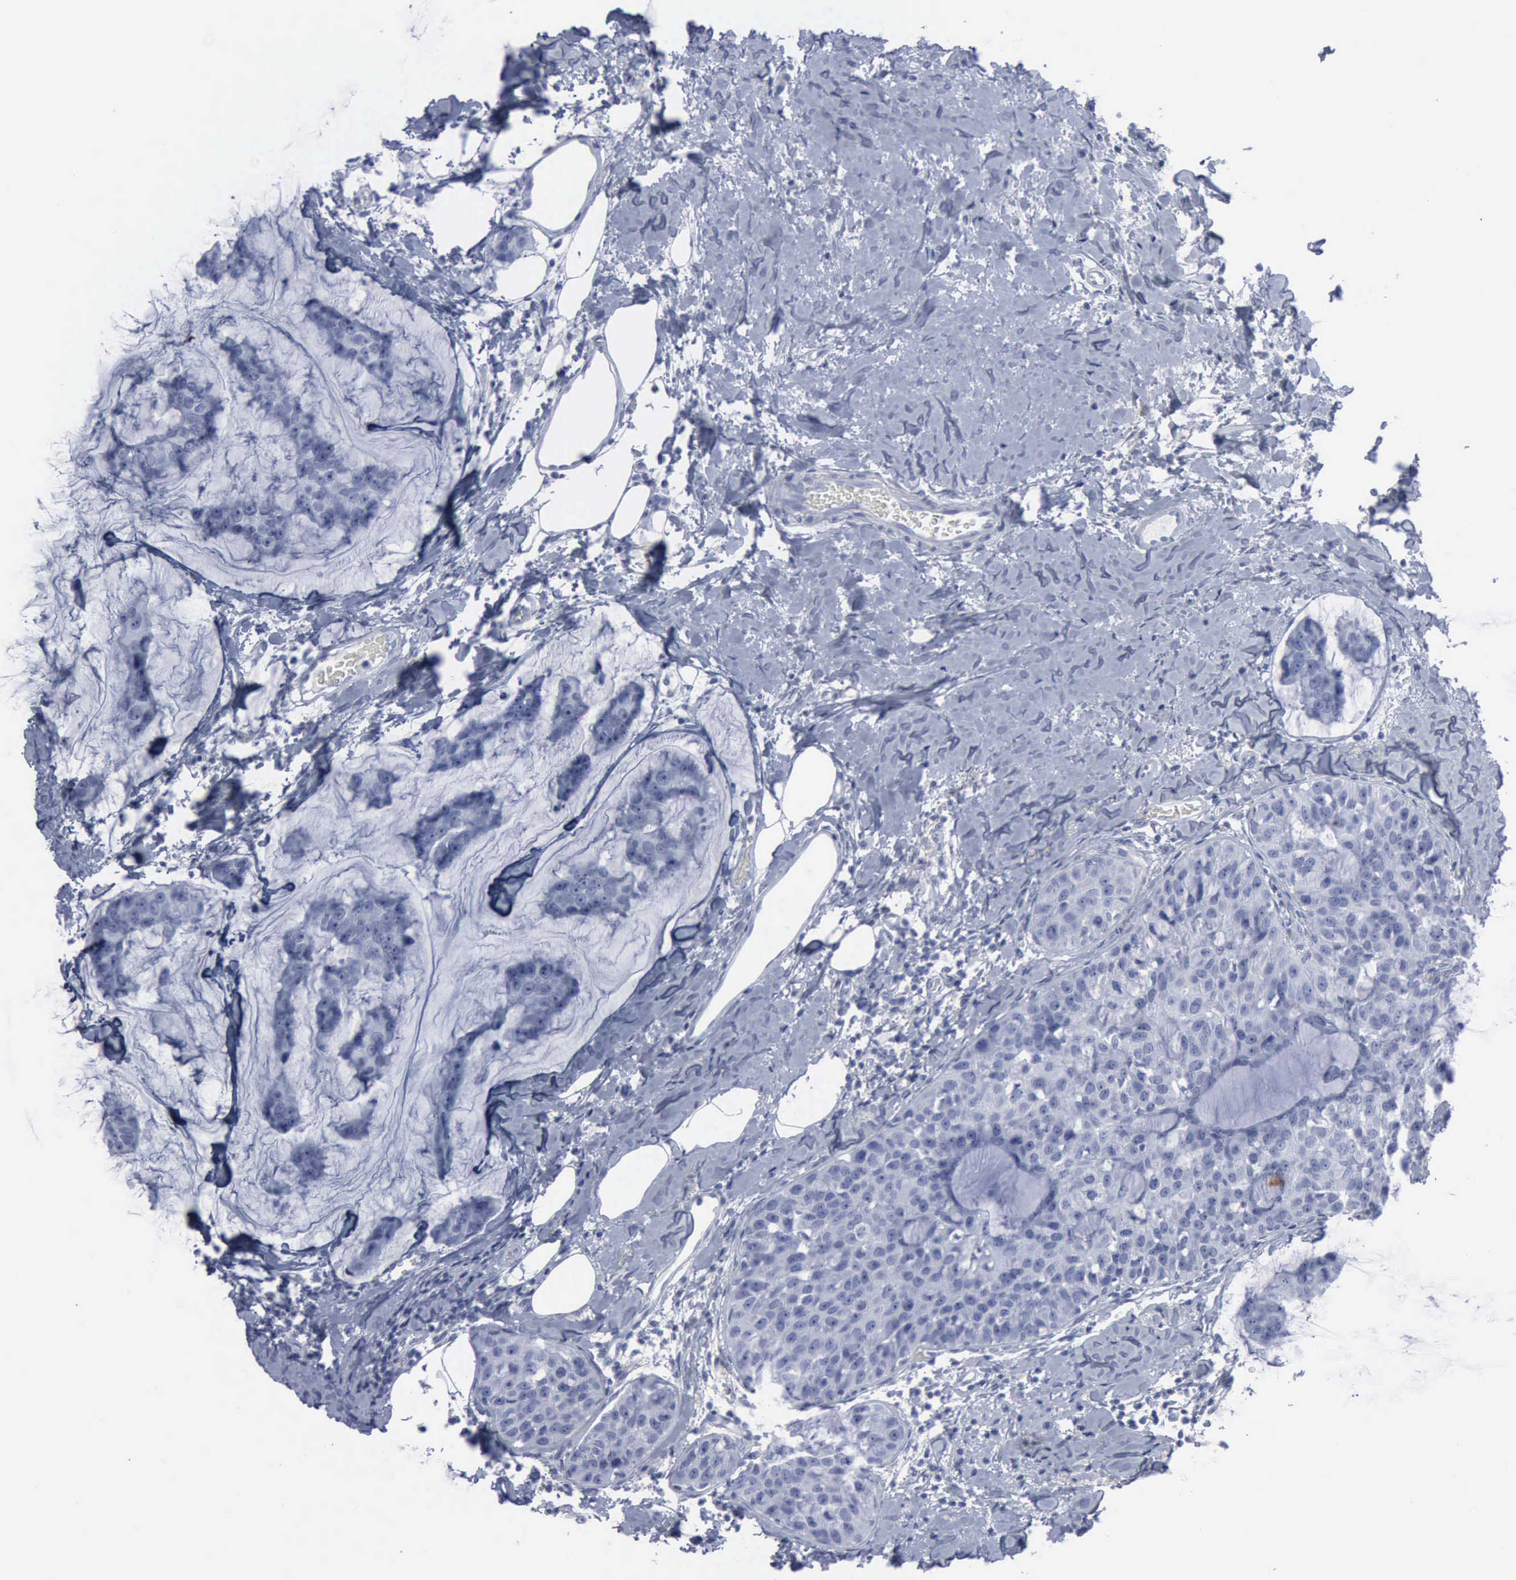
{"staining": {"intensity": "negative", "quantity": "none", "location": "none"}, "tissue": "breast cancer", "cell_type": "Tumor cells", "image_type": "cancer", "snomed": [{"axis": "morphology", "description": "Normal tissue, NOS"}, {"axis": "morphology", "description": "Duct carcinoma"}, {"axis": "topography", "description": "Breast"}], "caption": "Breast cancer stained for a protein using immunohistochemistry demonstrates no expression tumor cells.", "gene": "VCAM1", "patient": {"sex": "female", "age": 50}}